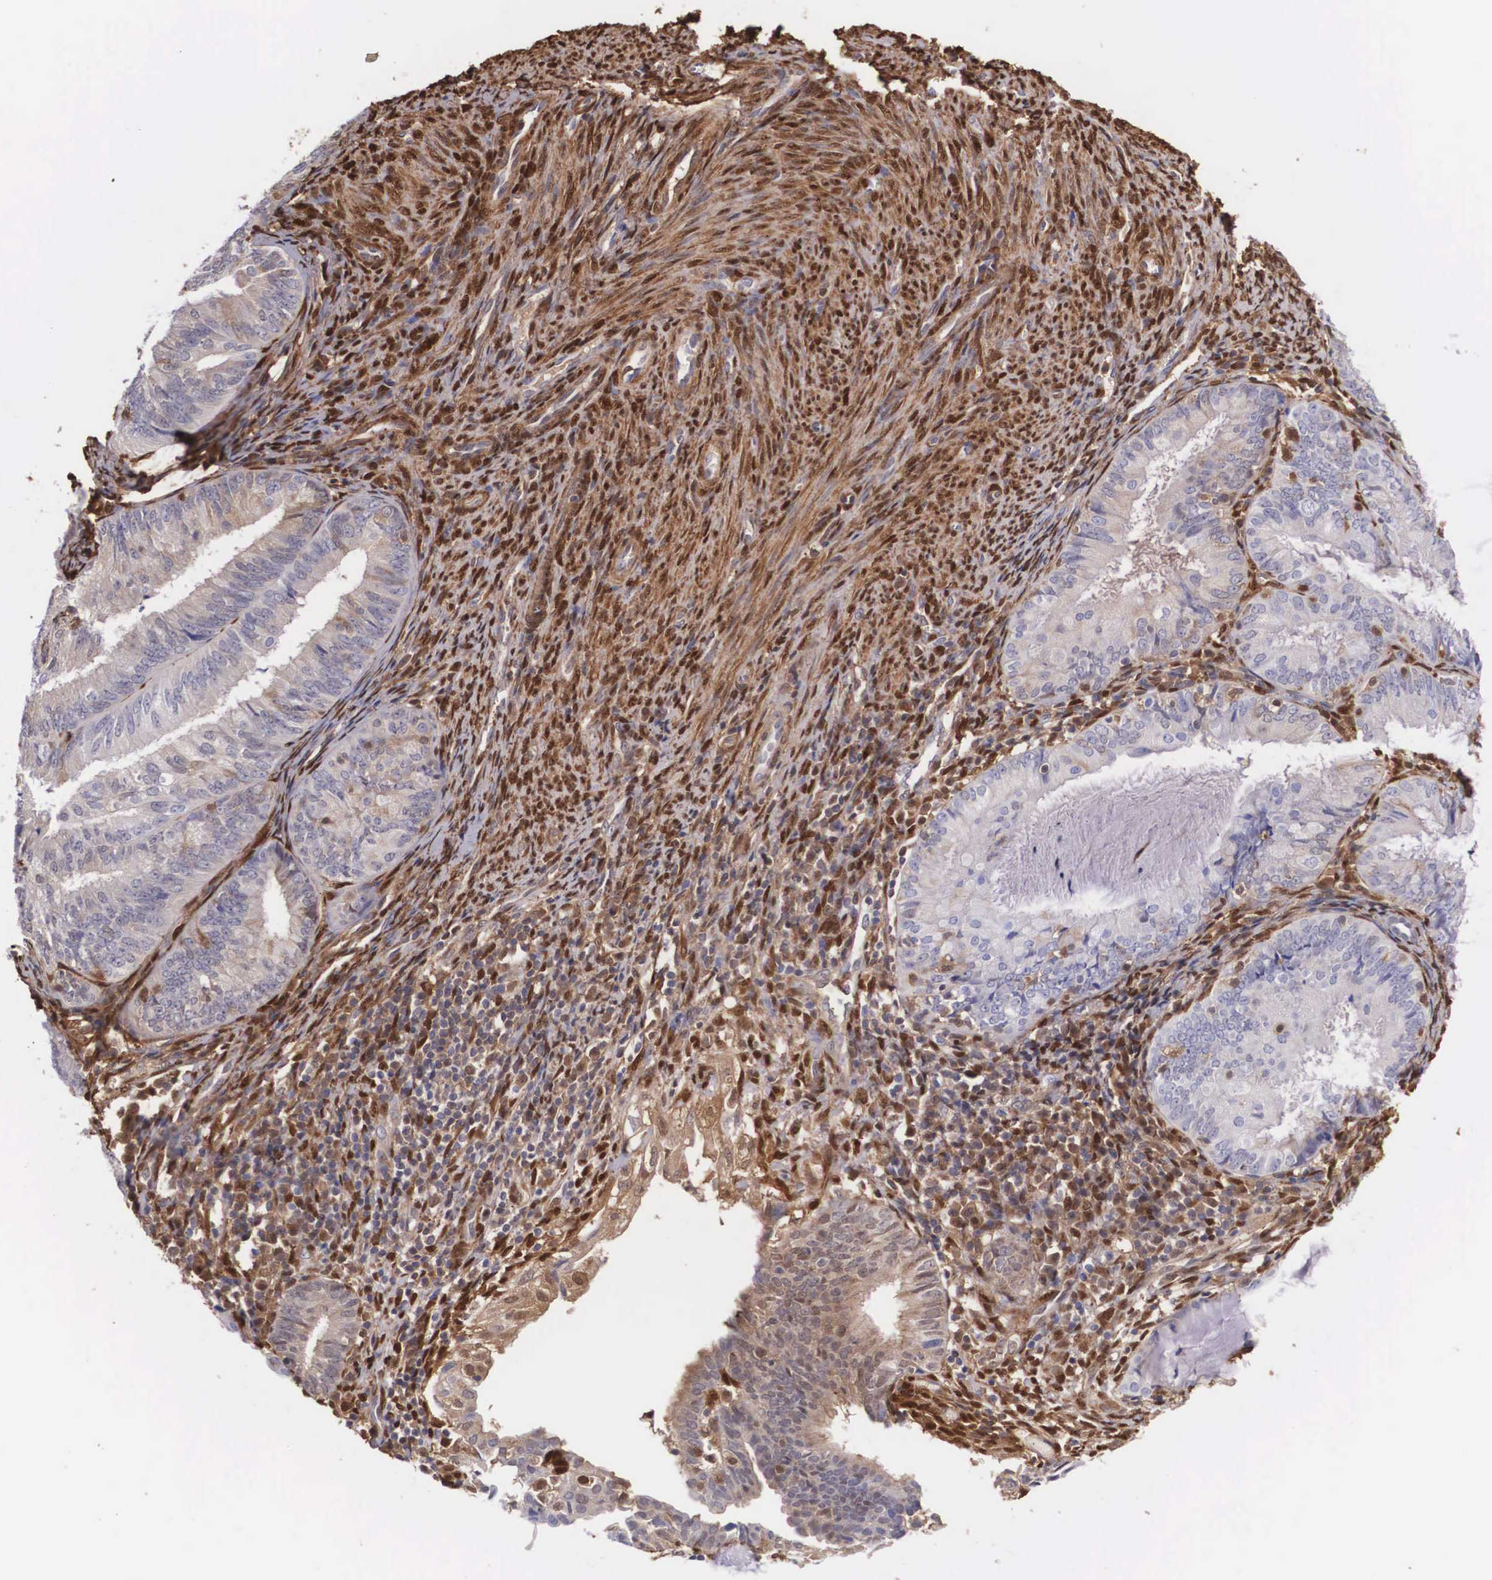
{"staining": {"intensity": "weak", "quantity": "<25%", "location": "cytoplasmic/membranous"}, "tissue": "endometrial cancer", "cell_type": "Tumor cells", "image_type": "cancer", "snomed": [{"axis": "morphology", "description": "Adenocarcinoma, NOS"}, {"axis": "topography", "description": "Endometrium"}], "caption": "High power microscopy histopathology image of an IHC image of endometrial cancer, revealing no significant positivity in tumor cells.", "gene": "LGALS1", "patient": {"sex": "female", "age": 66}}